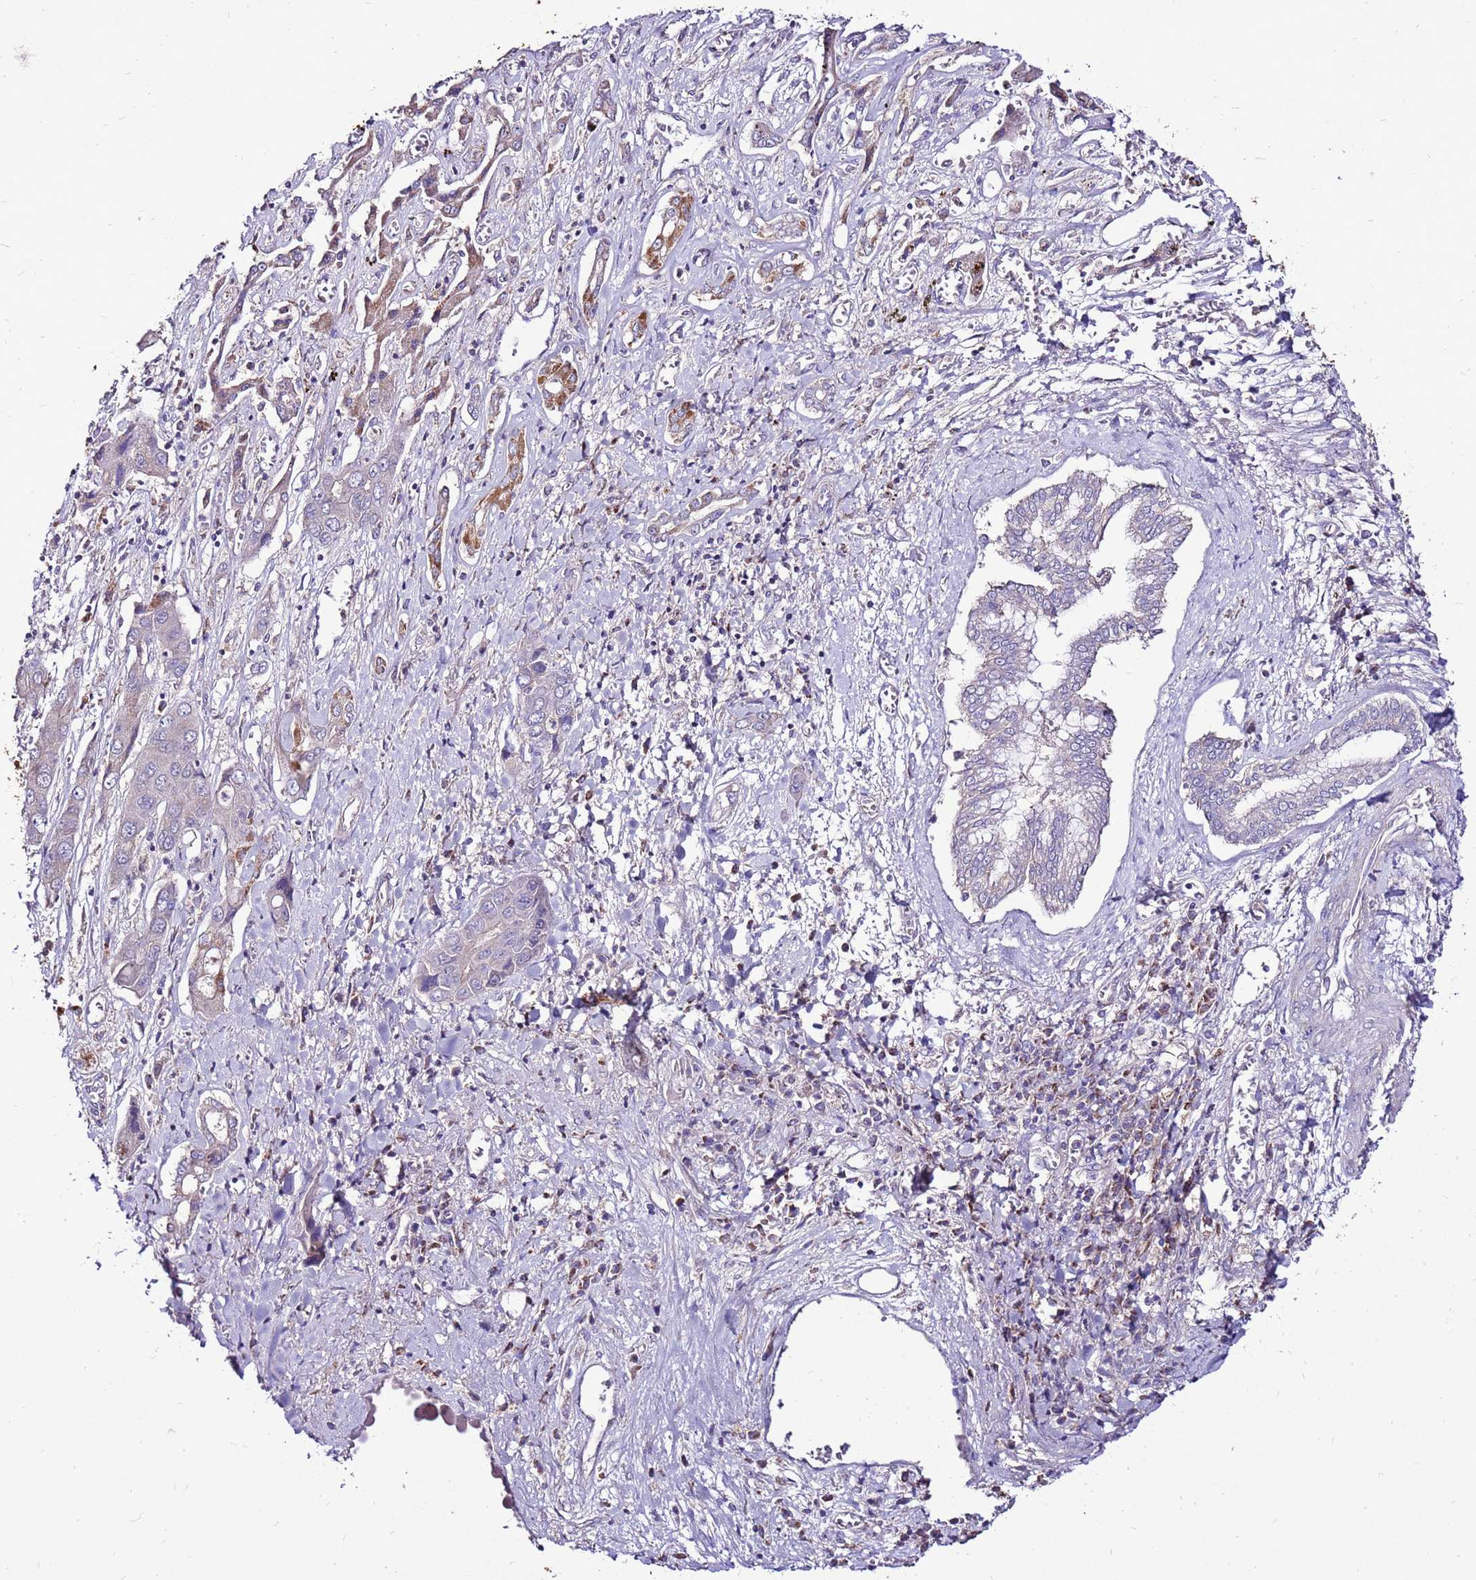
{"staining": {"intensity": "negative", "quantity": "none", "location": "none"}, "tissue": "liver cancer", "cell_type": "Tumor cells", "image_type": "cancer", "snomed": [{"axis": "morphology", "description": "Cholangiocarcinoma"}, {"axis": "topography", "description": "Liver"}], "caption": "This is a photomicrograph of IHC staining of cholangiocarcinoma (liver), which shows no expression in tumor cells. (DAB (3,3'-diaminobenzidine) IHC visualized using brightfield microscopy, high magnification).", "gene": "TMEM106C", "patient": {"sex": "male", "age": 67}}